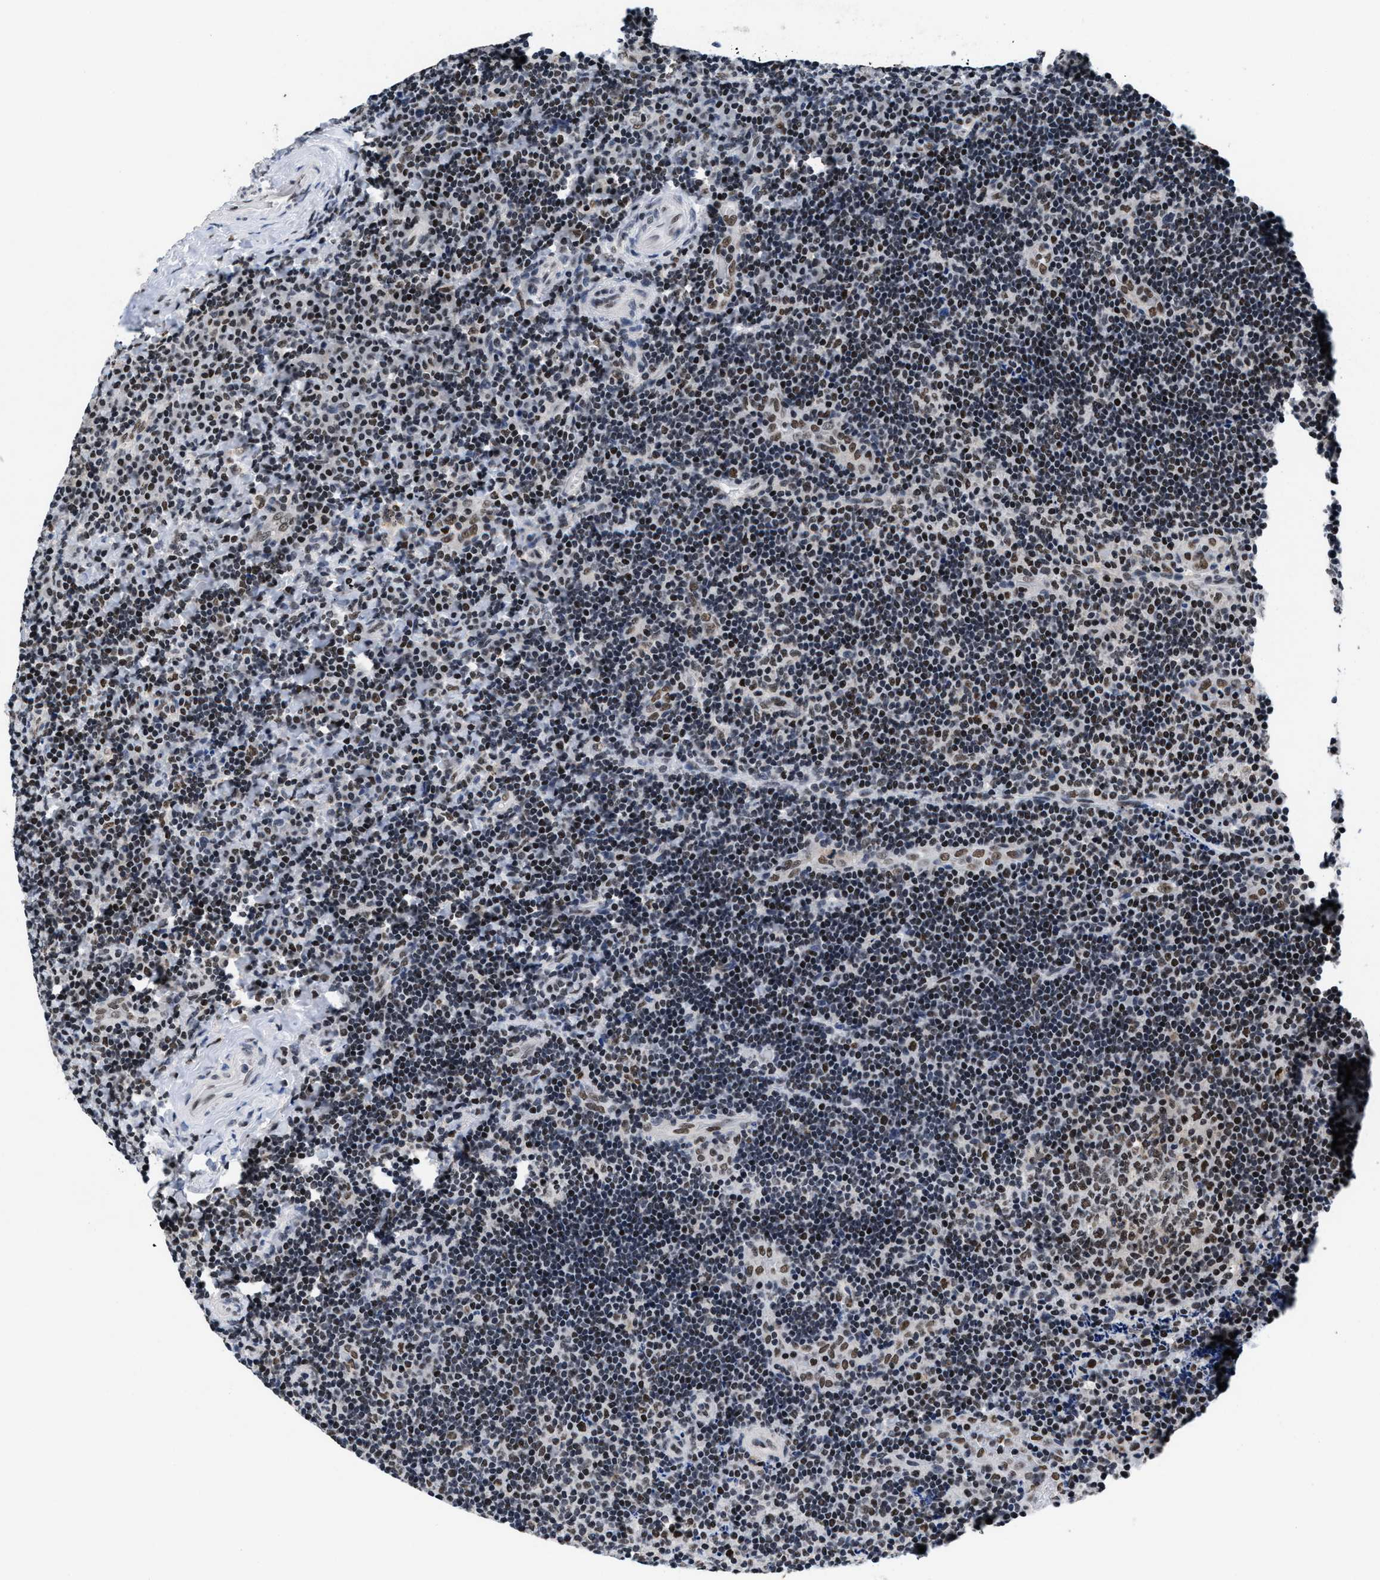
{"staining": {"intensity": "weak", "quantity": "<25%", "location": "nuclear"}, "tissue": "lymphoma", "cell_type": "Tumor cells", "image_type": "cancer", "snomed": [{"axis": "morphology", "description": "Malignant lymphoma, non-Hodgkin's type, High grade"}, {"axis": "topography", "description": "Tonsil"}], "caption": "High power microscopy photomicrograph of an IHC histopathology image of lymphoma, revealing no significant staining in tumor cells.", "gene": "WDR81", "patient": {"sex": "female", "age": 36}}